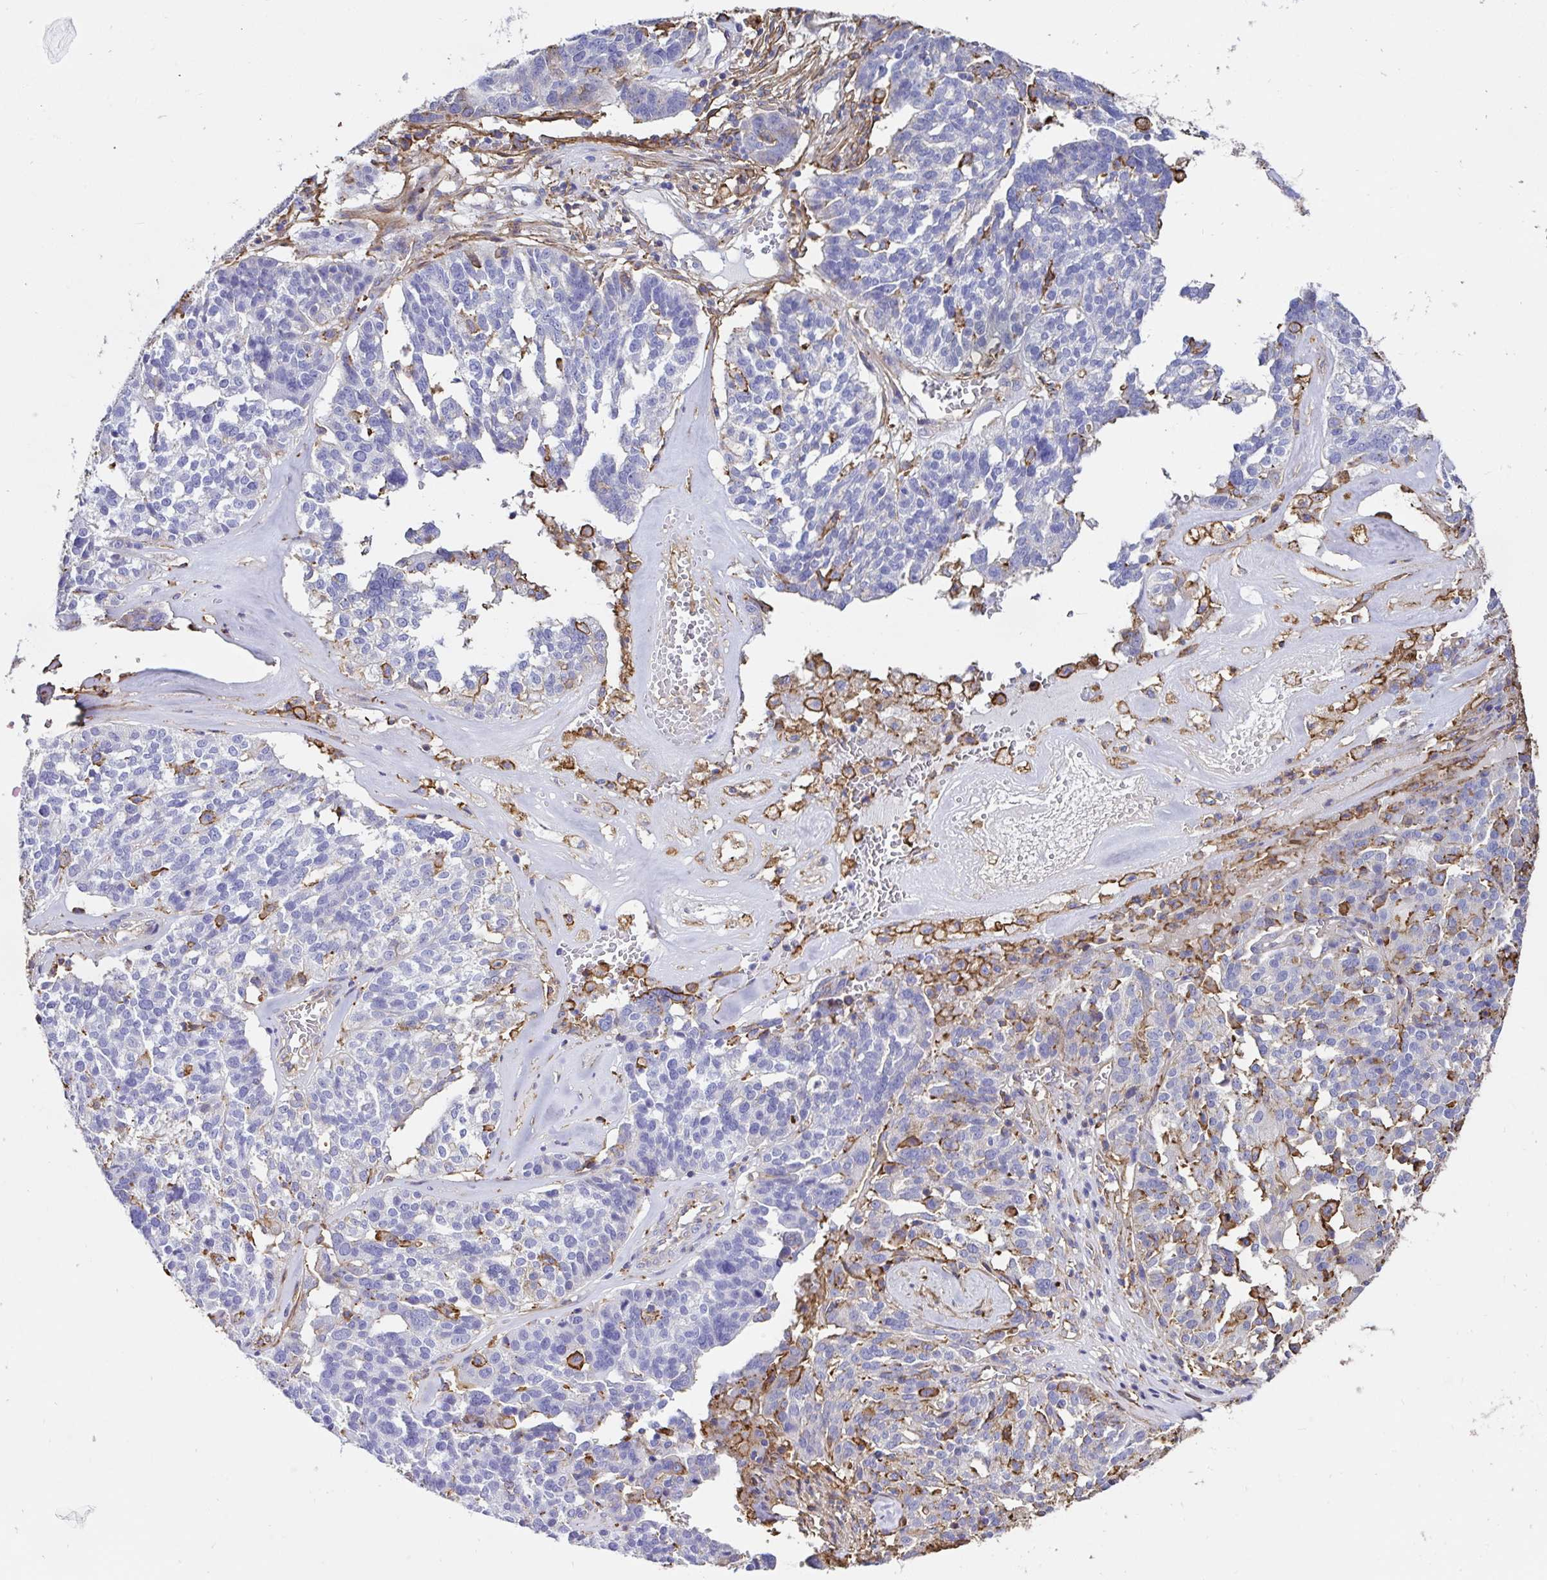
{"staining": {"intensity": "moderate", "quantity": "<25%", "location": "cytoplasmic/membranous"}, "tissue": "ovarian cancer", "cell_type": "Tumor cells", "image_type": "cancer", "snomed": [{"axis": "morphology", "description": "Cystadenocarcinoma, serous, NOS"}, {"axis": "topography", "description": "Ovary"}], "caption": "Immunohistochemical staining of serous cystadenocarcinoma (ovarian) displays low levels of moderate cytoplasmic/membranous staining in approximately <25% of tumor cells.", "gene": "ANXA2", "patient": {"sex": "female", "age": 59}}